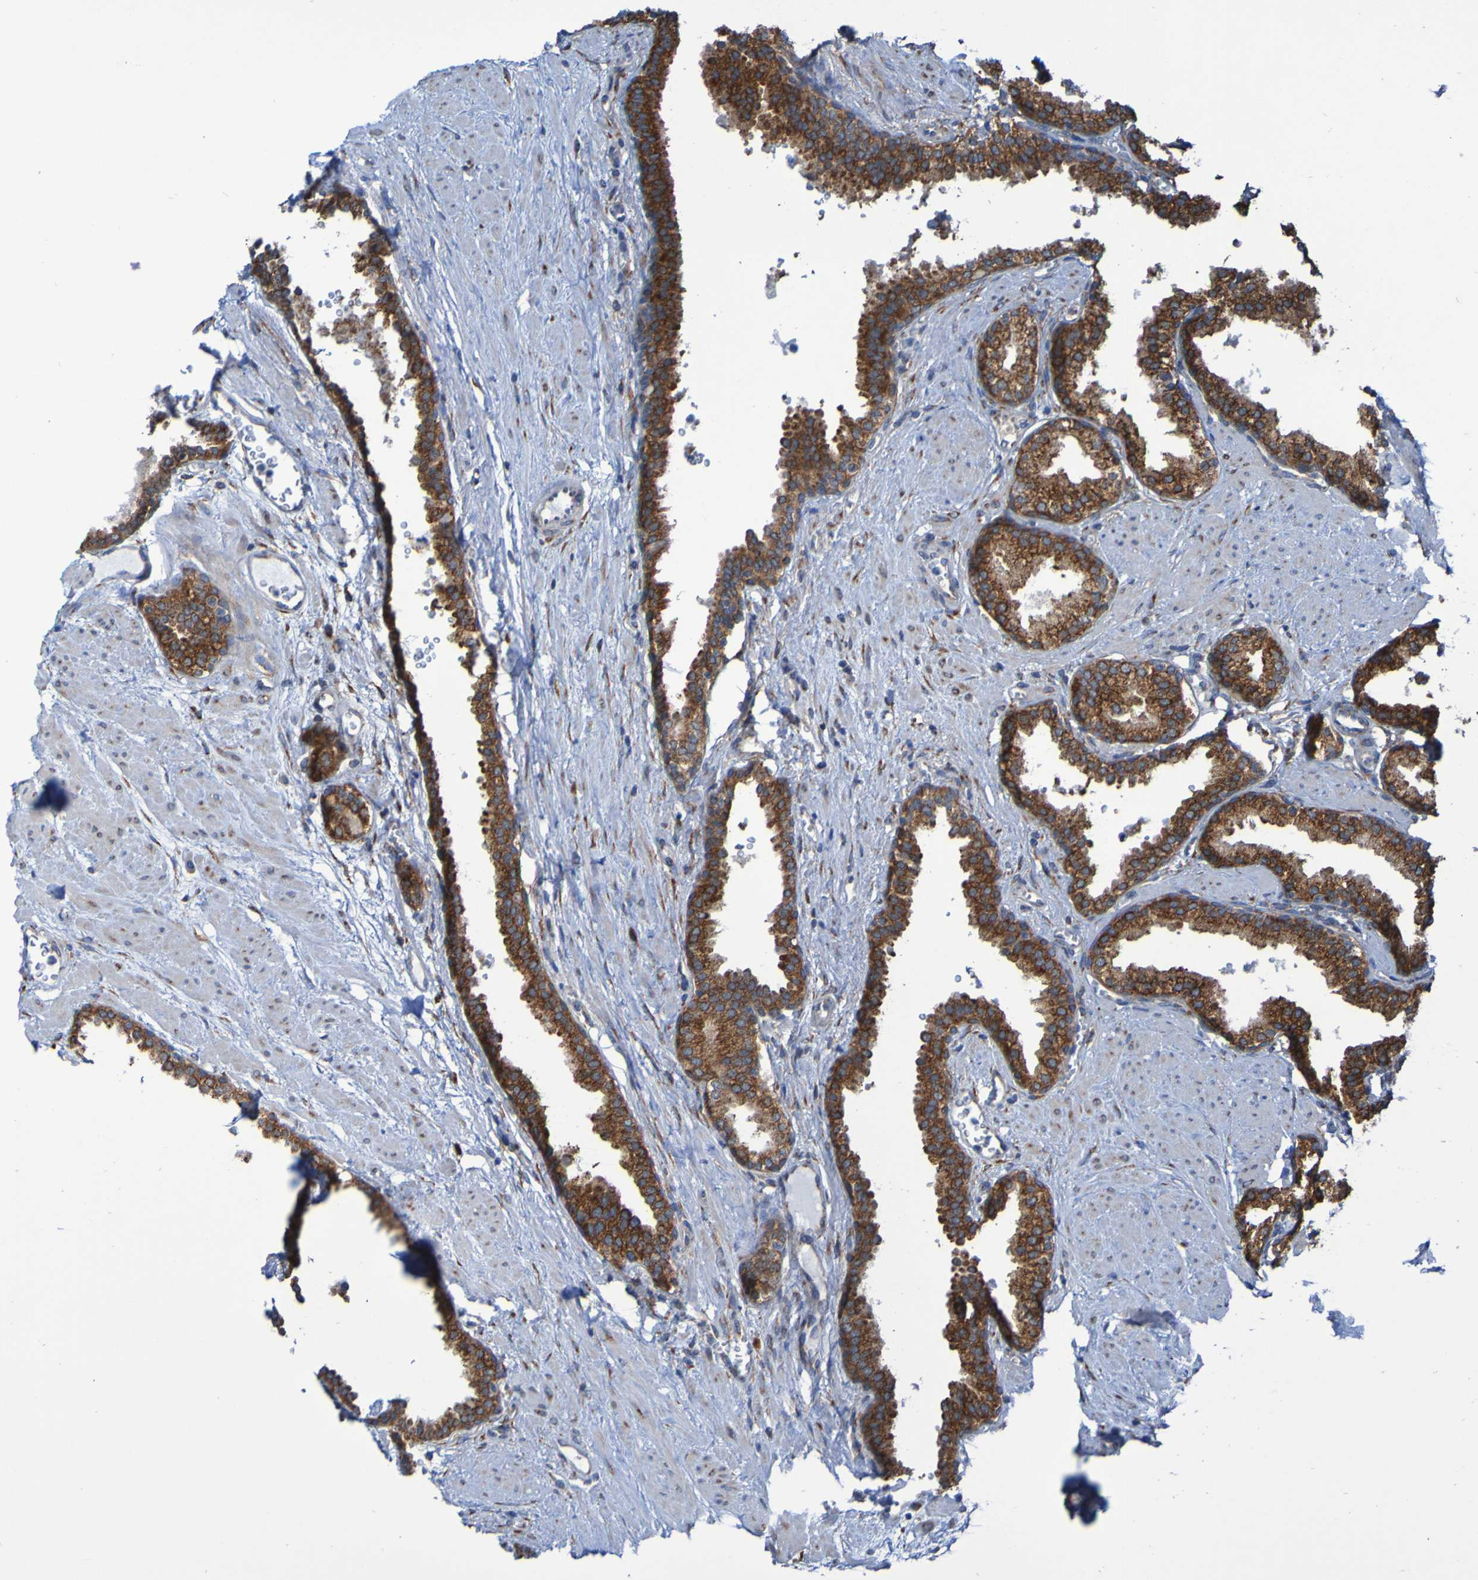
{"staining": {"intensity": "strong", "quantity": ">75%", "location": "cytoplasmic/membranous"}, "tissue": "prostate", "cell_type": "Glandular cells", "image_type": "normal", "snomed": [{"axis": "morphology", "description": "Normal tissue, NOS"}, {"axis": "topography", "description": "Prostate"}], "caption": "Protein expression analysis of normal prostate displays strong cytoplasmic/membranous expression in approximately >75% of glandular cells. (Brightfield microscopy of DAB IHC at high magnification).", "gene": "FKBP3", "patient": {"sex": "male", "age": 51}}